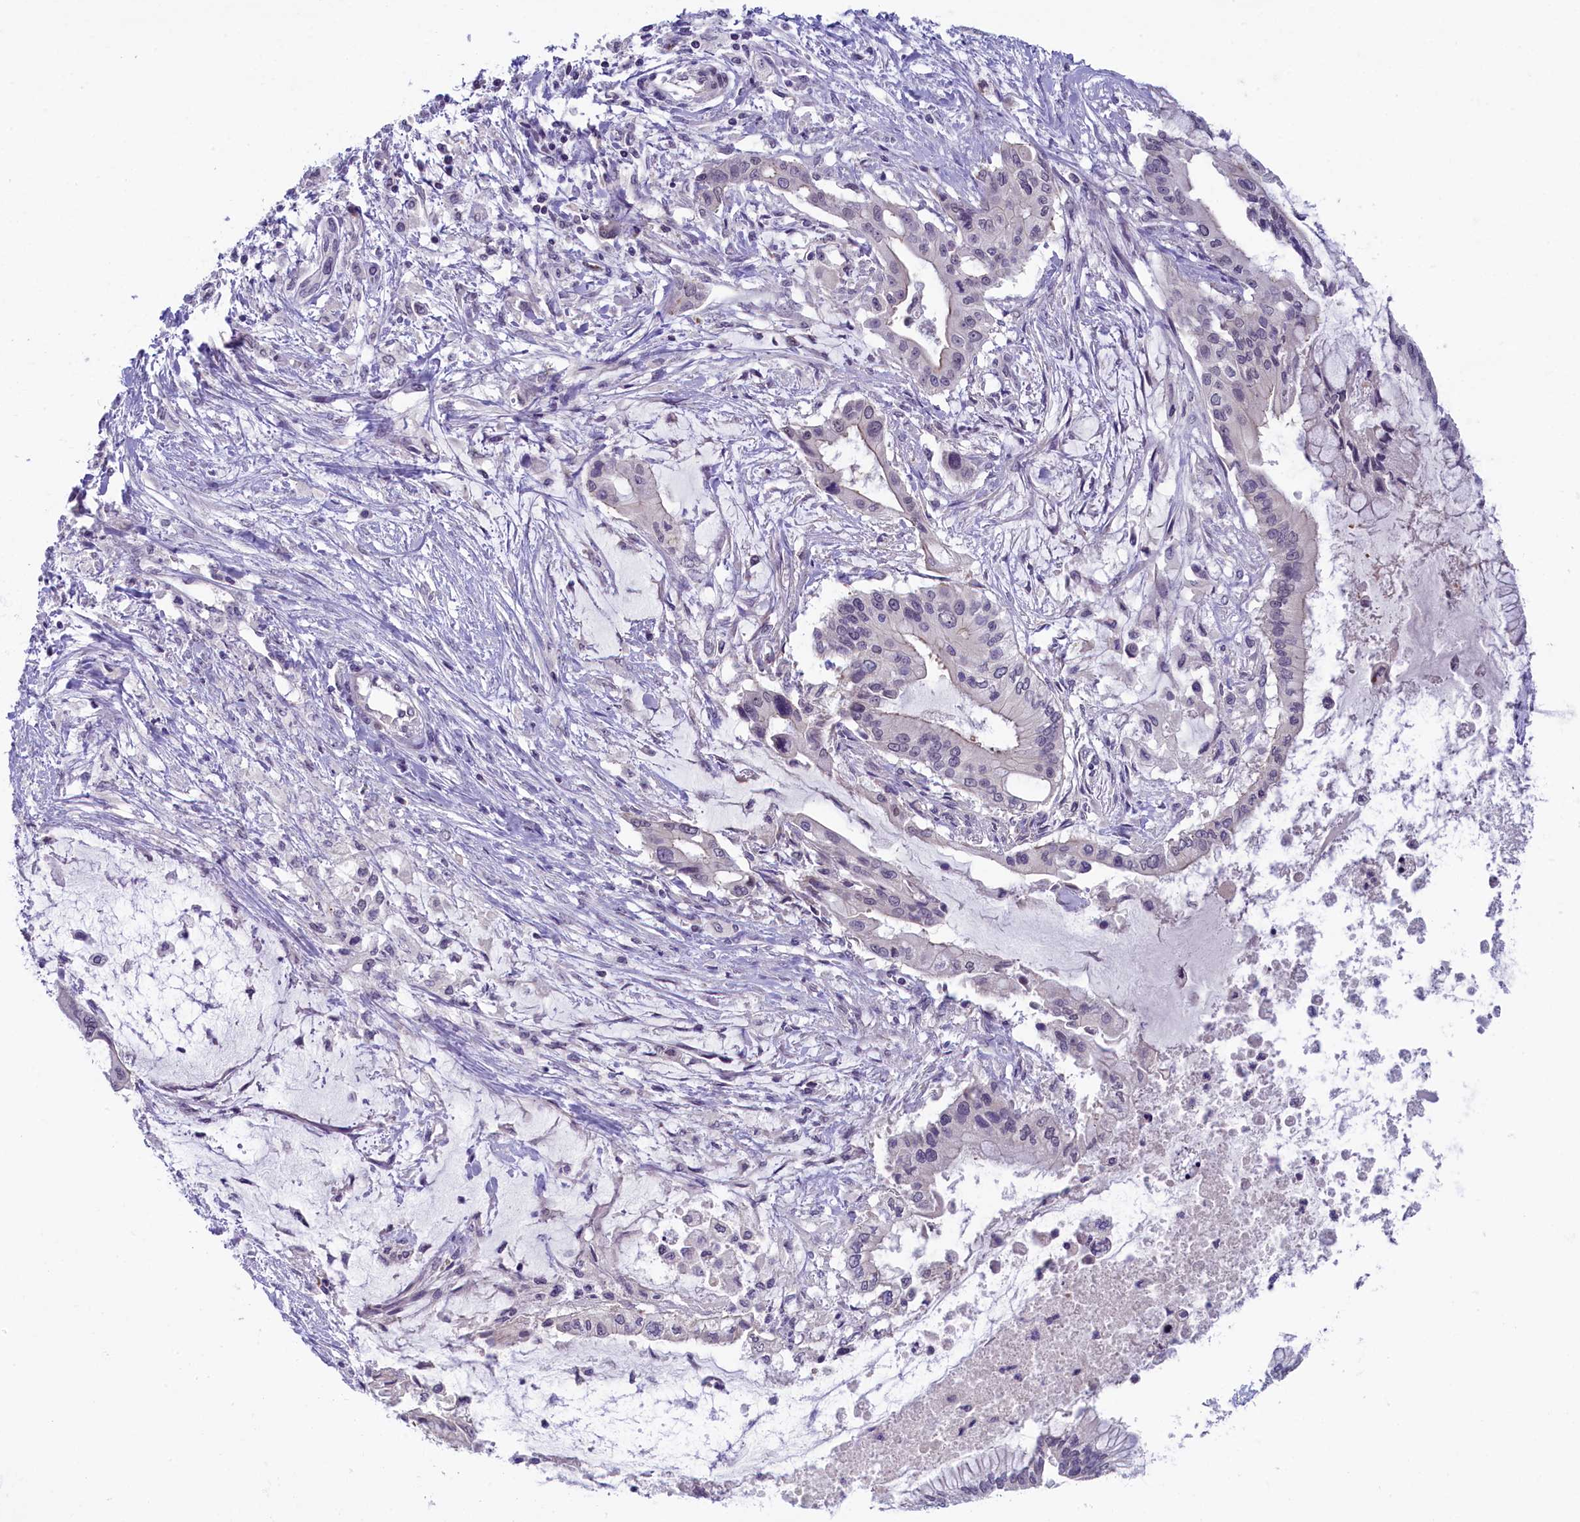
{"staining": {"intensity": "negative", "quantity": "none", "location": "none"}, "tissue": "pancreatic cancer", "cell_type": "Tumor cells", "image_type": "cancer", "snomed": [{"axis": "morphology", "description": "Adenocarcinoma, NOS"}, {"axis": "topography", "description": "Pancreas"}], "caption": "IHC histopathology image of pancreatic cancer stained for a protein (brown), which displays no staining in tumor cells.", "gene": "CRAMP1", "patient": {"sex": "male", "age": 46}}